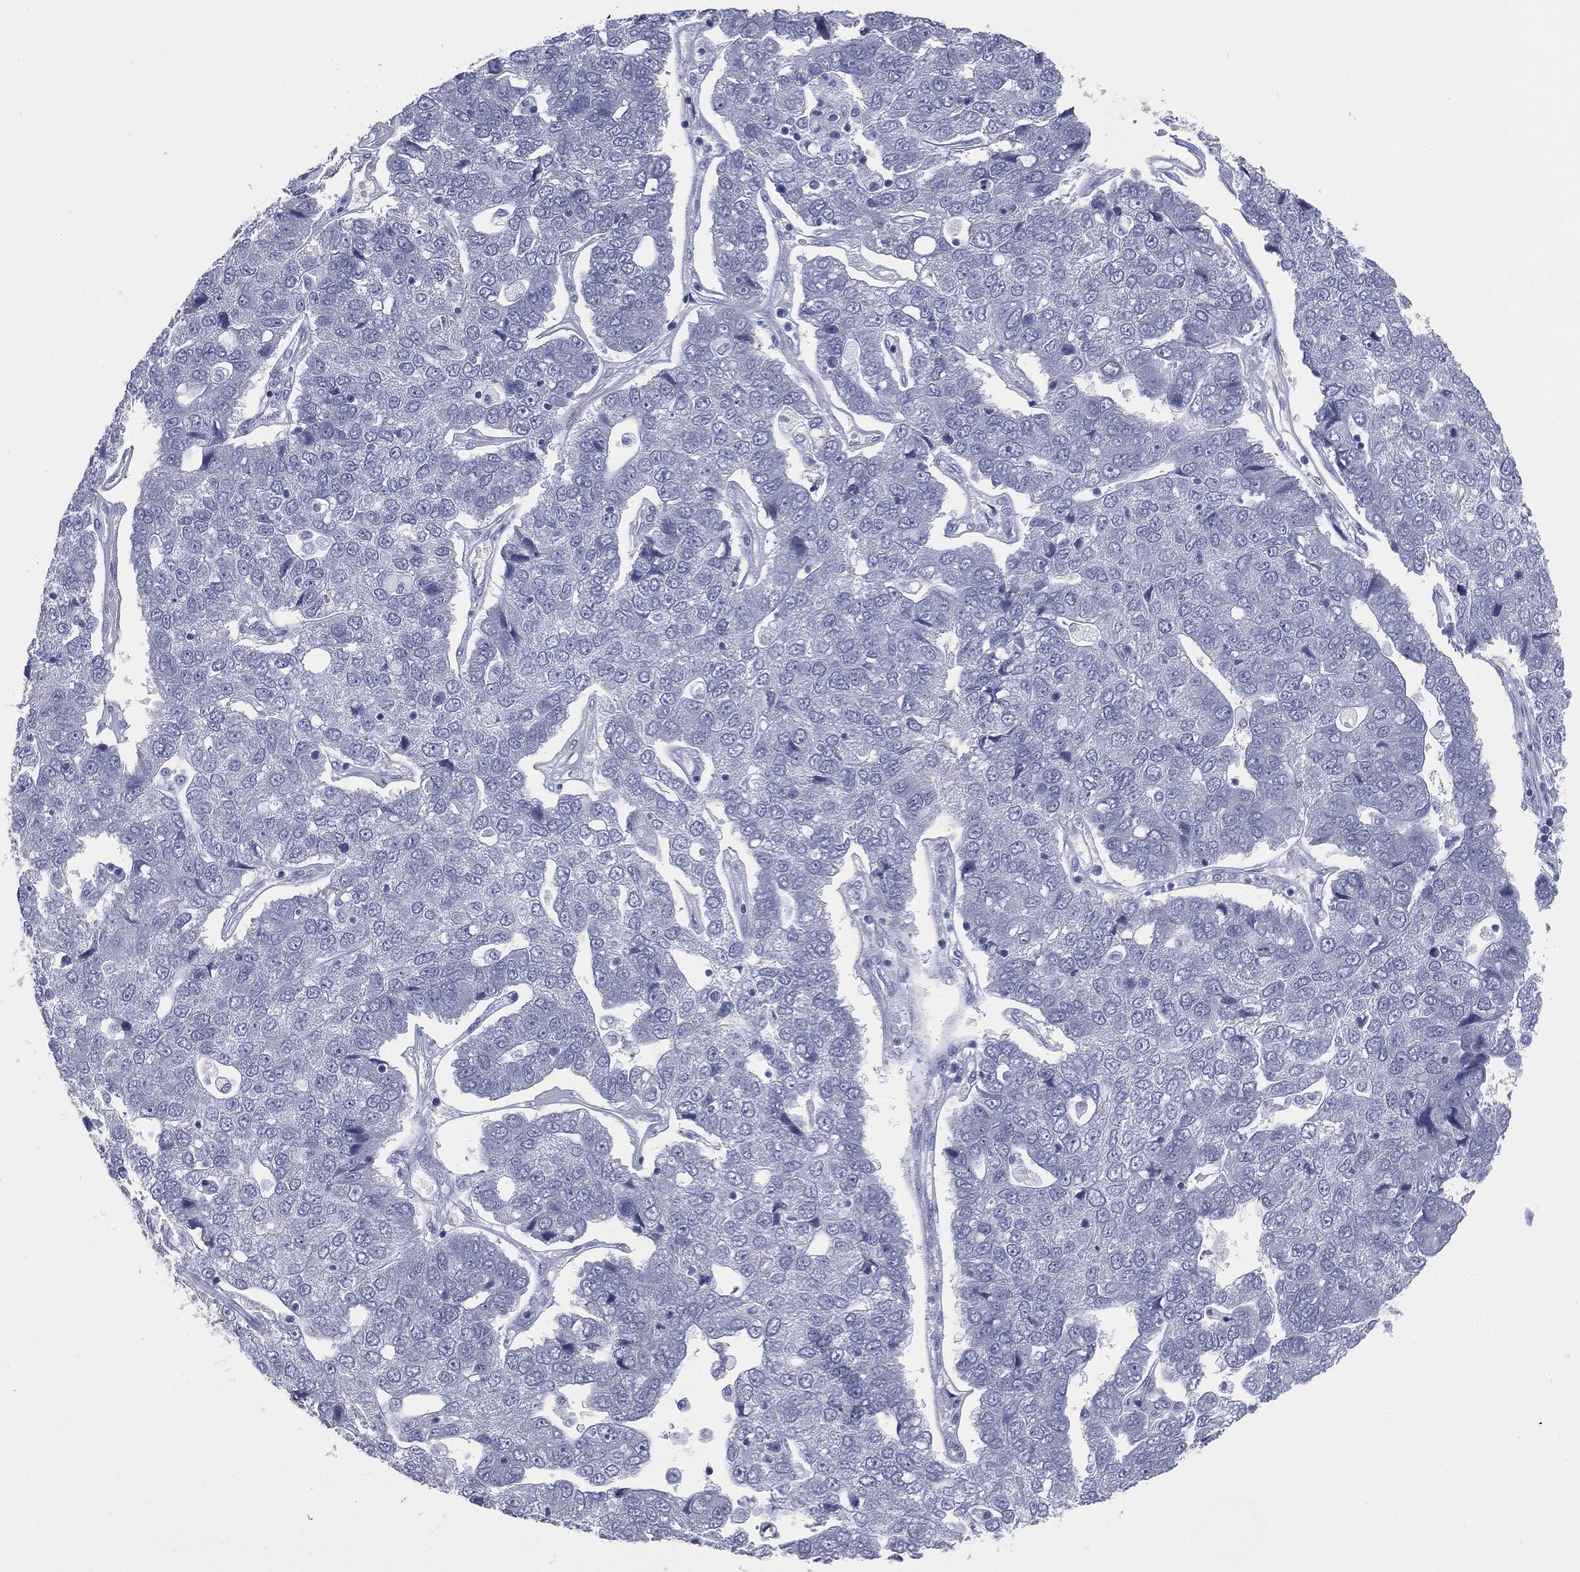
{"staining": {"intensity": "negative", "quantity": "none", "location": "none"}, "tissue": "pancreatic cancer", "cell_type": "Tumor cells", "image_type": "cancer", "snomed": [{"axis": "morphology", "description": "Adenocarcinoma, NOS"}, {"axis": "topography", "description": "Pancreas"}], "caption": "Immunohistochemical staining of pancreatic cancer shows no significant expression in tumor cells.", "gene": "ATP2A1", "patient": {"sex": "female", "age": 61}}